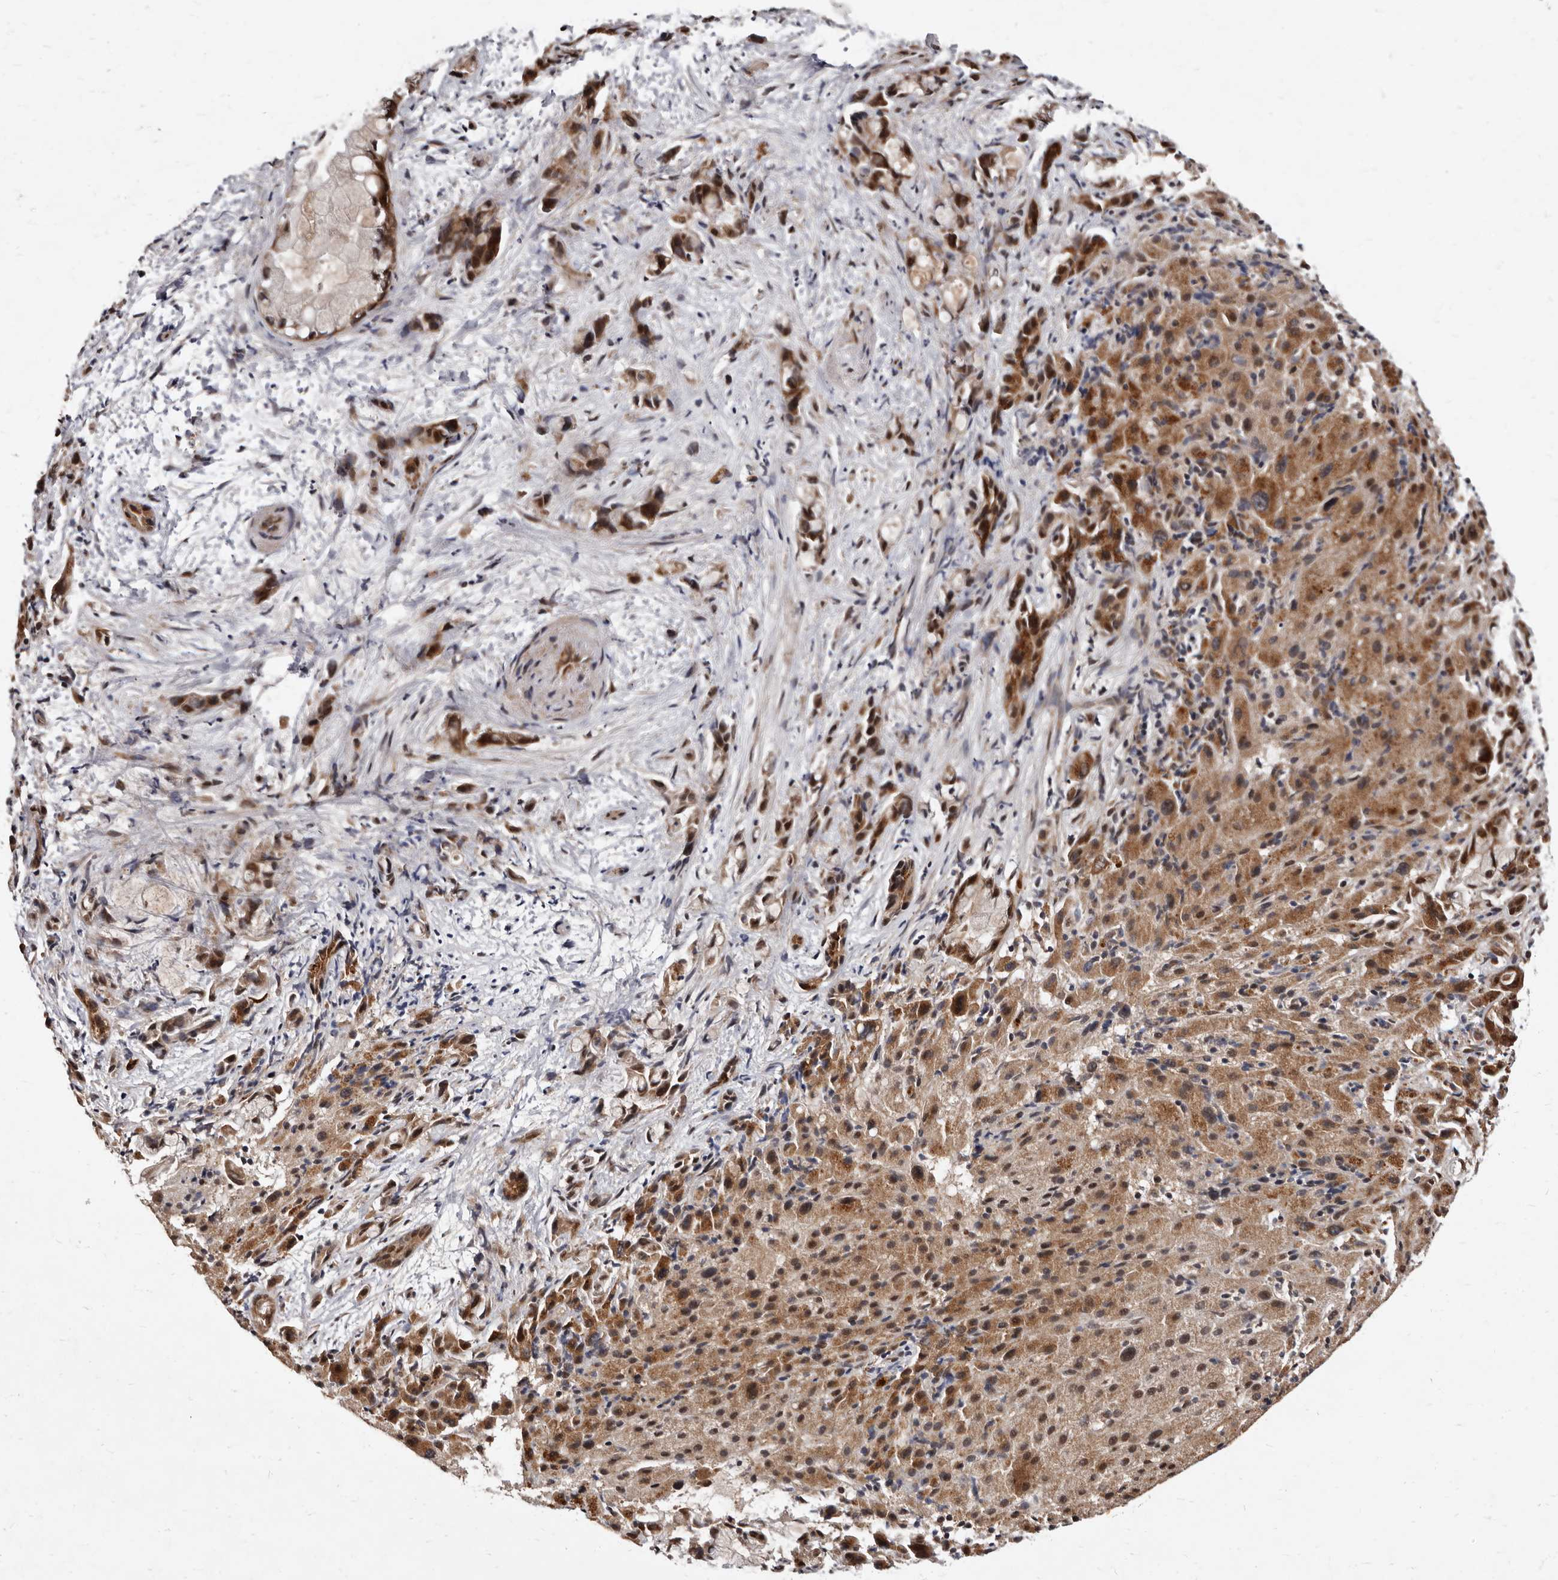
{"staining": {"intensity": "moderate", "quantity": "25%-75%", "location": "cytoplasmic/membranous,nuclear"}, "tissue": "liver cancer", "cell_type": "Tumor cells", "image_type": "cancer", "snomed": [{"axis": "morphology", "description": "Cholangiocarcinoma"}, {"axis": "topography", "description": "Liver"}], "caption": "The immunohistochemical stain highlights moderate cytoplasmic/membranous and nuclear expression in tumor cells of cholangiocarcinoma (liver) tissue. The staining was performed using DAB to visualize the protein expression in brown, while the nuclei were stained in blue with hematoxylin (Magnification: 20x).", "gene": "WEE2", "patient": {"sex": "female", "age": 72}}